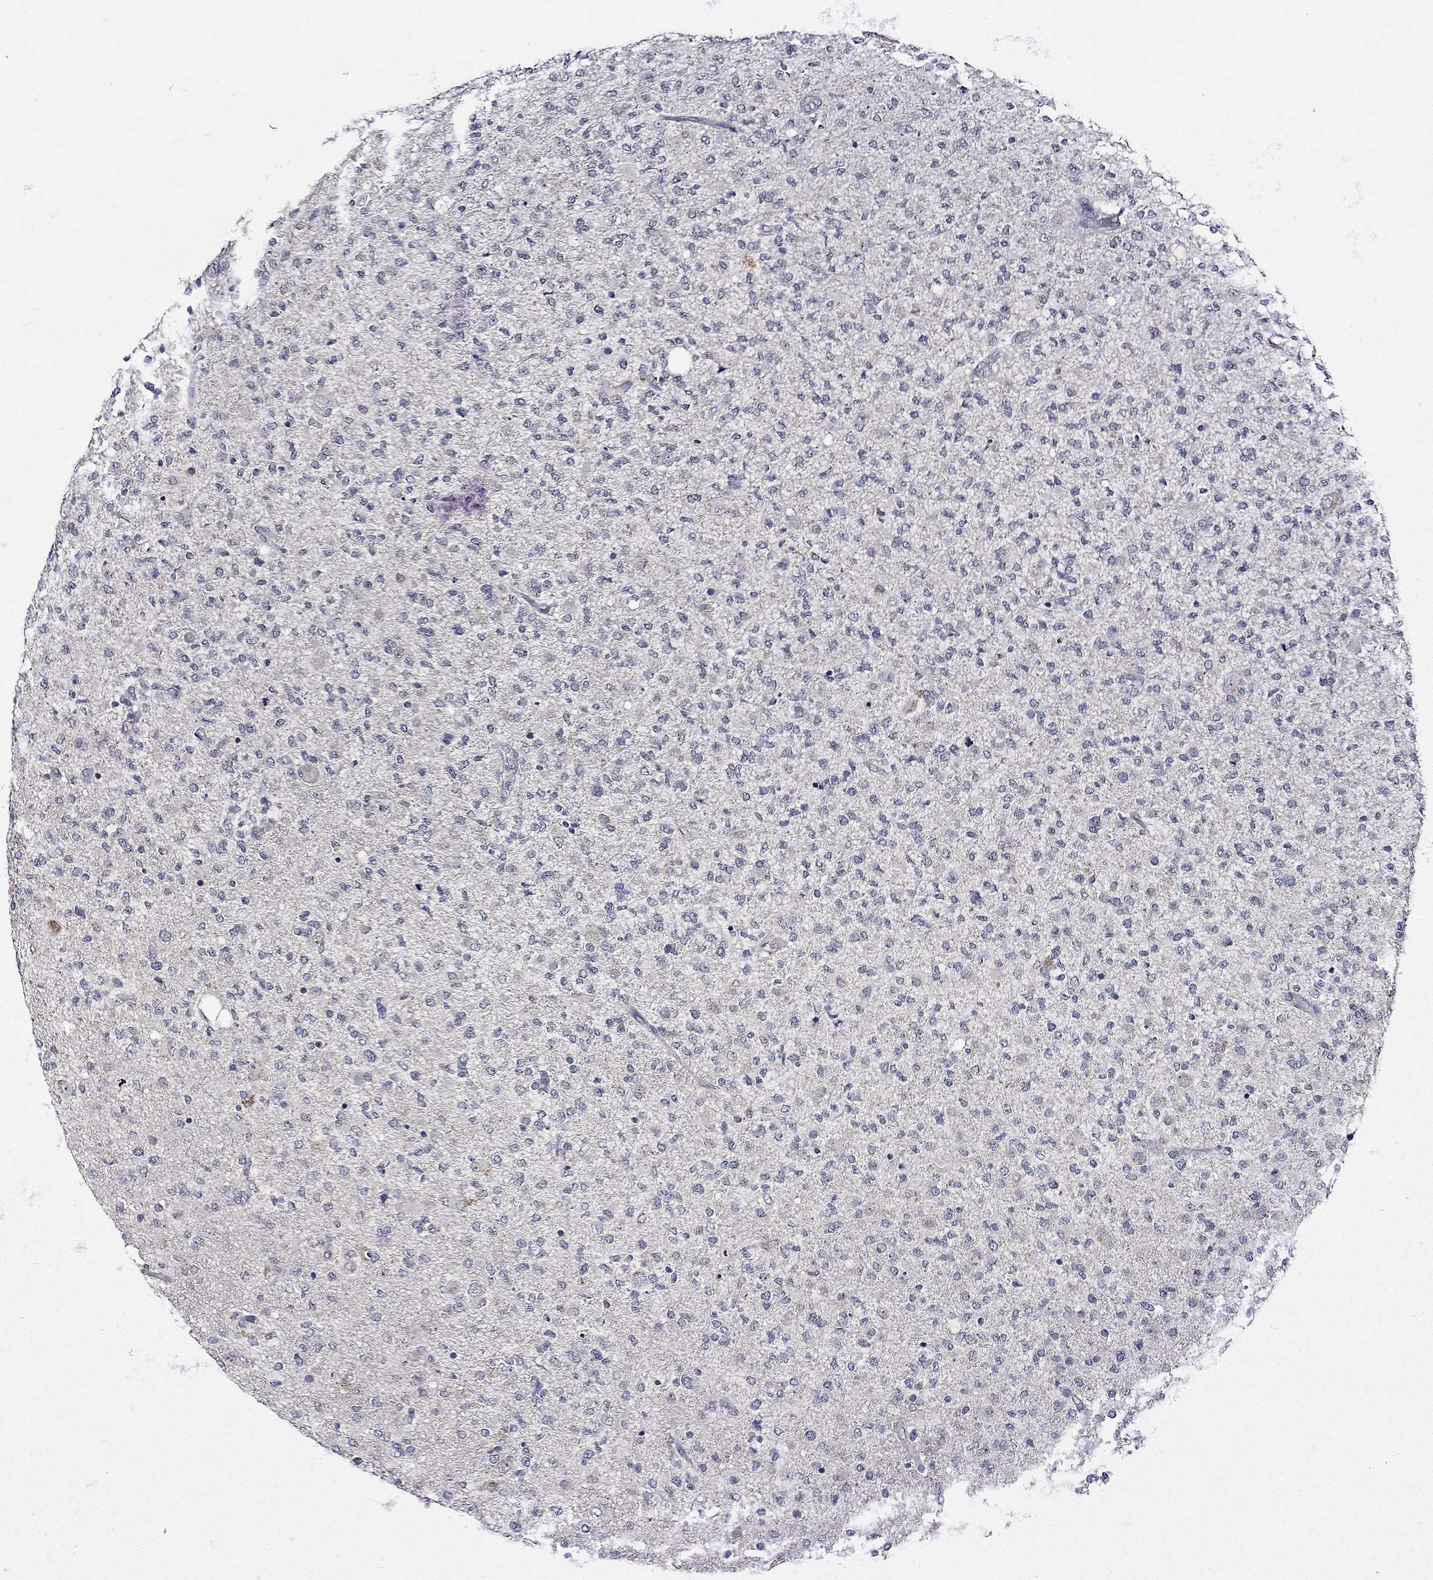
{"staining": {"intensity": "negative", "quantity": "none", "location": "none"}, "tissue": "glioma", "cell_type": "Tumor cells", "image_type": "cancer", "snomed": [{"axis": "morphology", "description": "Glioma, malignant, High grade"}, {"axis": "topography", "description": "Cerebral cortex"}], "caption": "Glioma was stained to show a protein in brown. There is no significant positivity in tumor cells.", "gene": "ESR2", "patient": {"sex": "male", "age": 70}}